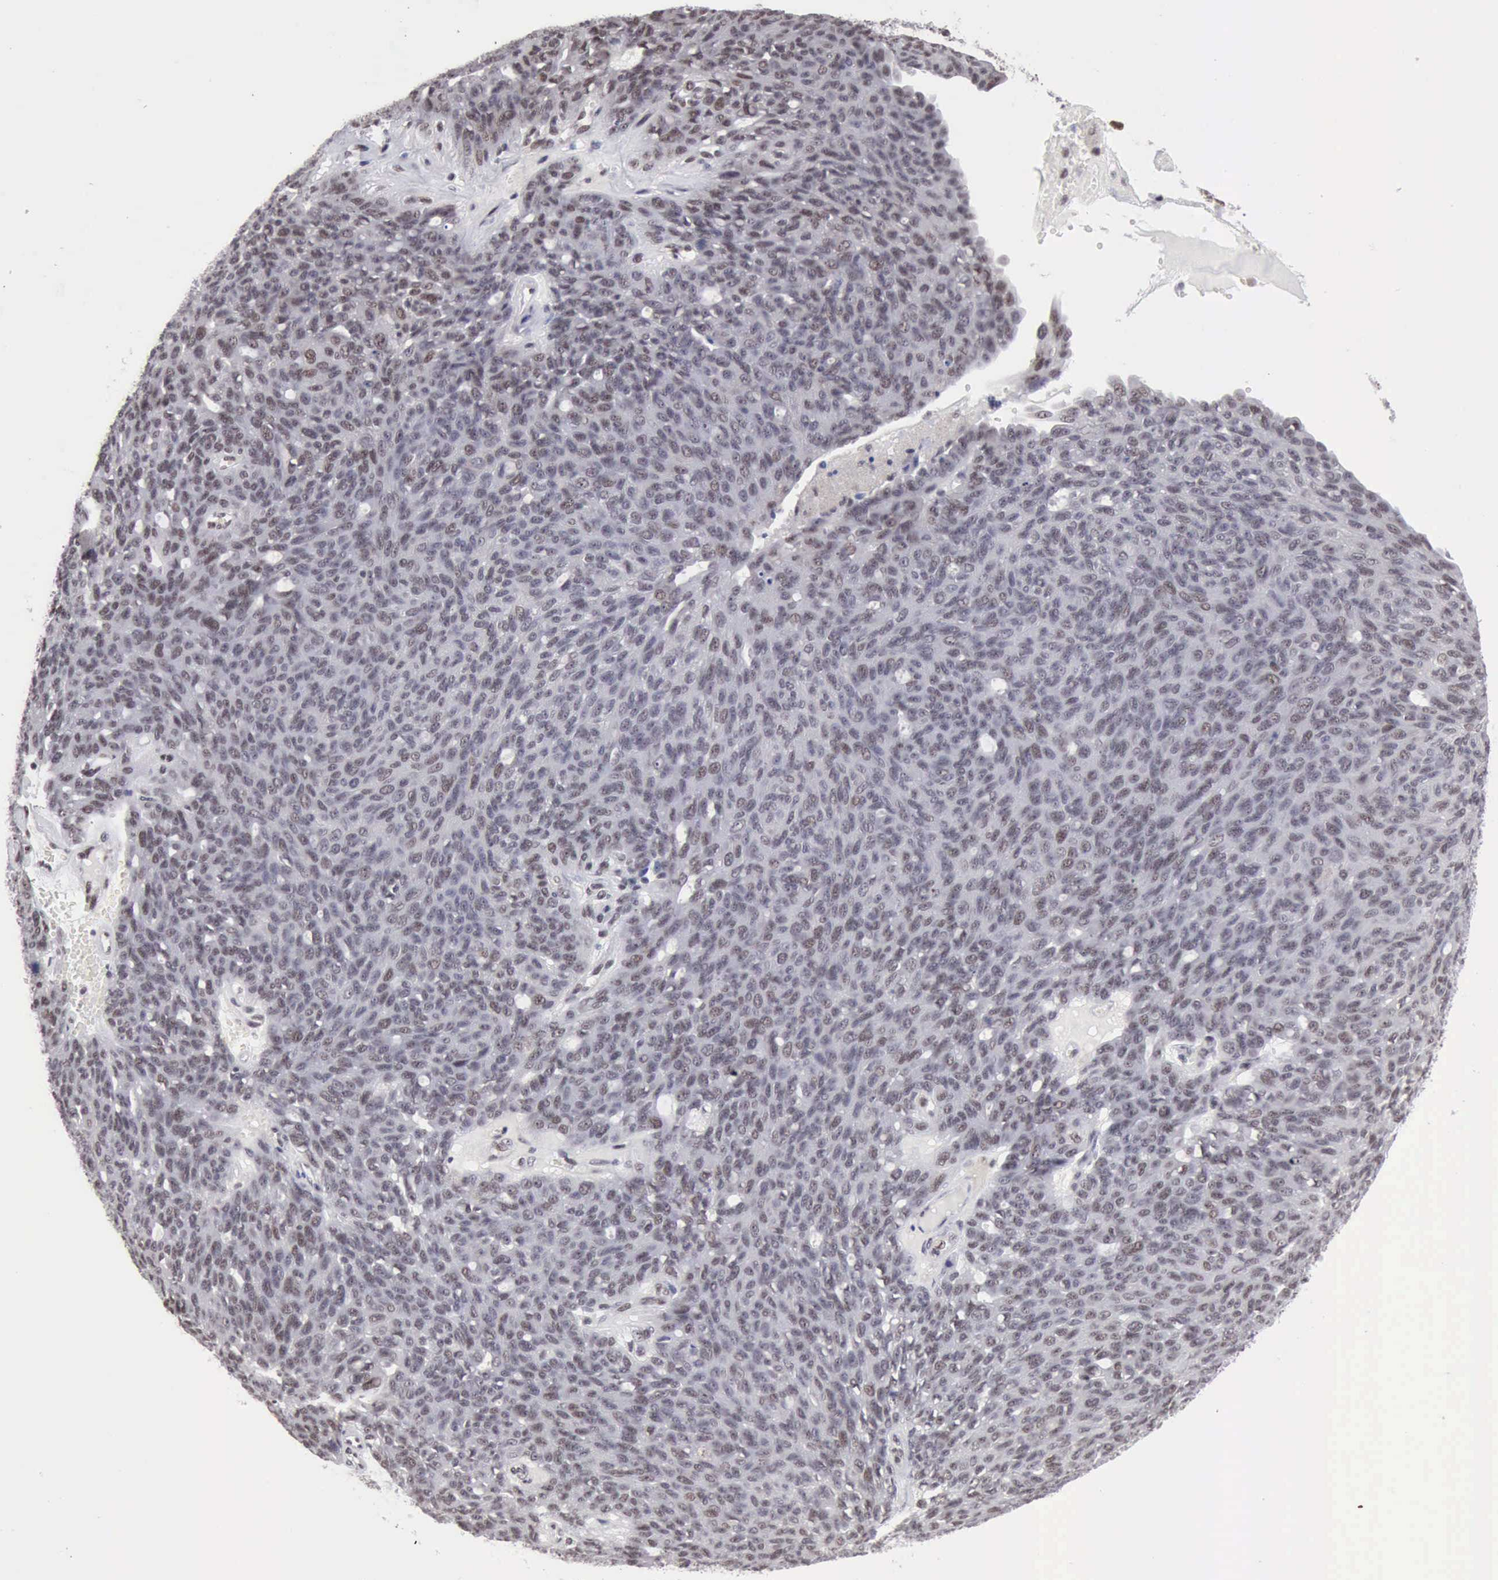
{"staining": {"intensity": "weak", "quantity": "25%-75%", "location": "nuclear"}, "tissue": "ovarian cancer", "cell_type": "Tumor cells", "image_type": "cancer", "snomed": [{"axis": "morphology", "description": "Carcinoma, endometroid"}, {"axis": "topography", "description": "Ovary"}], "caption": "Human ovarian endometroid carcinoma stained for a protein (brown) reveals weak nuclear positive staining in about 25%-75% of tumor cells.", "gene": "TAF1", "patient": {"sex": "female", "age": 60}}